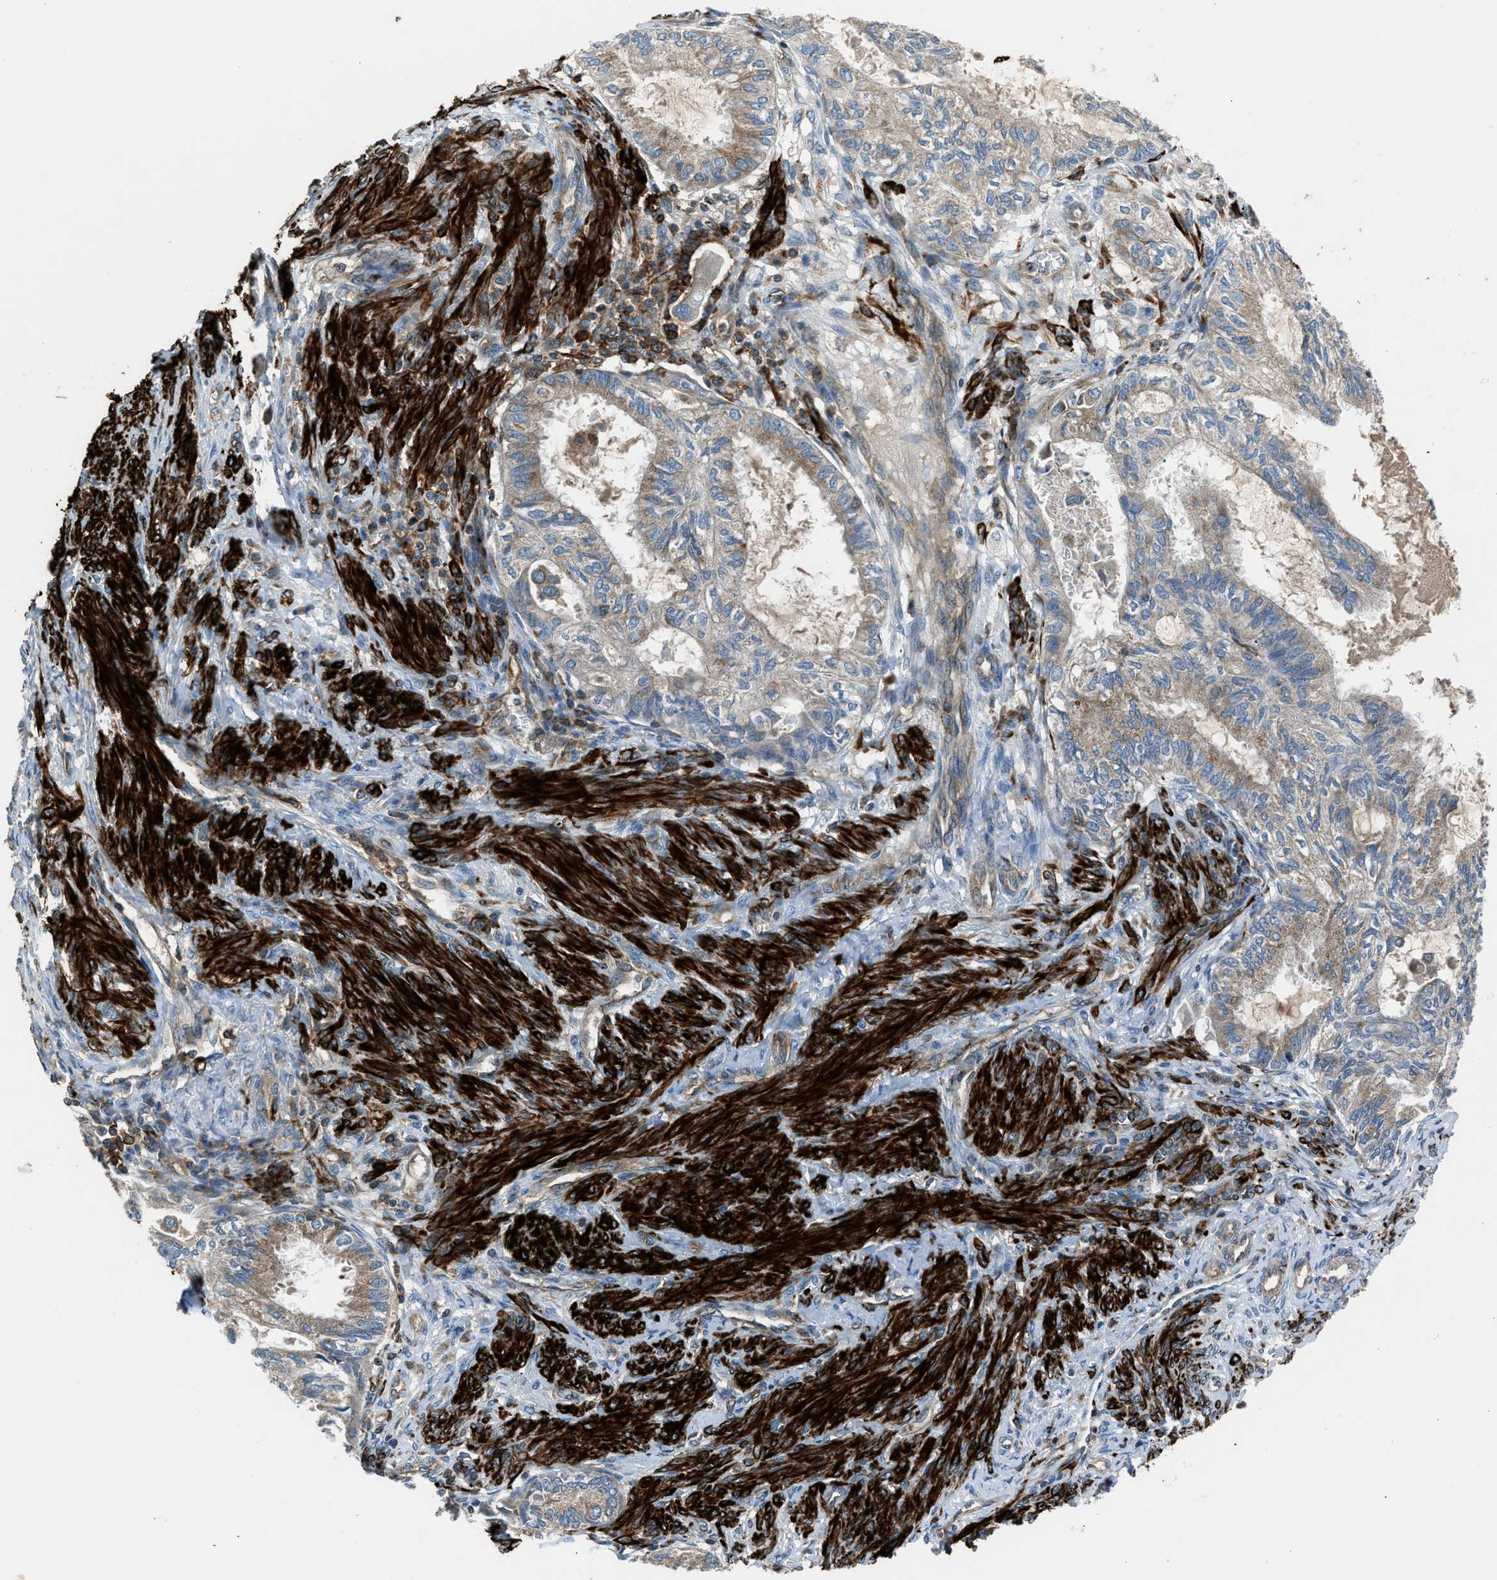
{"staining": {"intensity": "weak", "quantity": "25%-75%", "location": "cytoplasmic/membranous"}, "tissue": "cervical cancer", "cell_type": "Tumor cells", "image_type": "cancer", "snomed": [{"axis": "morphology", "description": "Normal tissue, NOS"}, {"axis": "morphology", "description": "Adenocarcinoma, NOS"}, {"axis": "topography", "description": "Cervix"}, {"axis": "topography", "description": "Endometrium"}], "caption": "DAB (3,3'-diaminobenzidine) immunohistochemical staining of human cervical adenocarcinoma demonstrates weak cytoplasmic/membranous protein expression in about 25%-75% of tumor cells.", "gene": "LMBR1", "patient": {"sex": "female", "age": 86}}